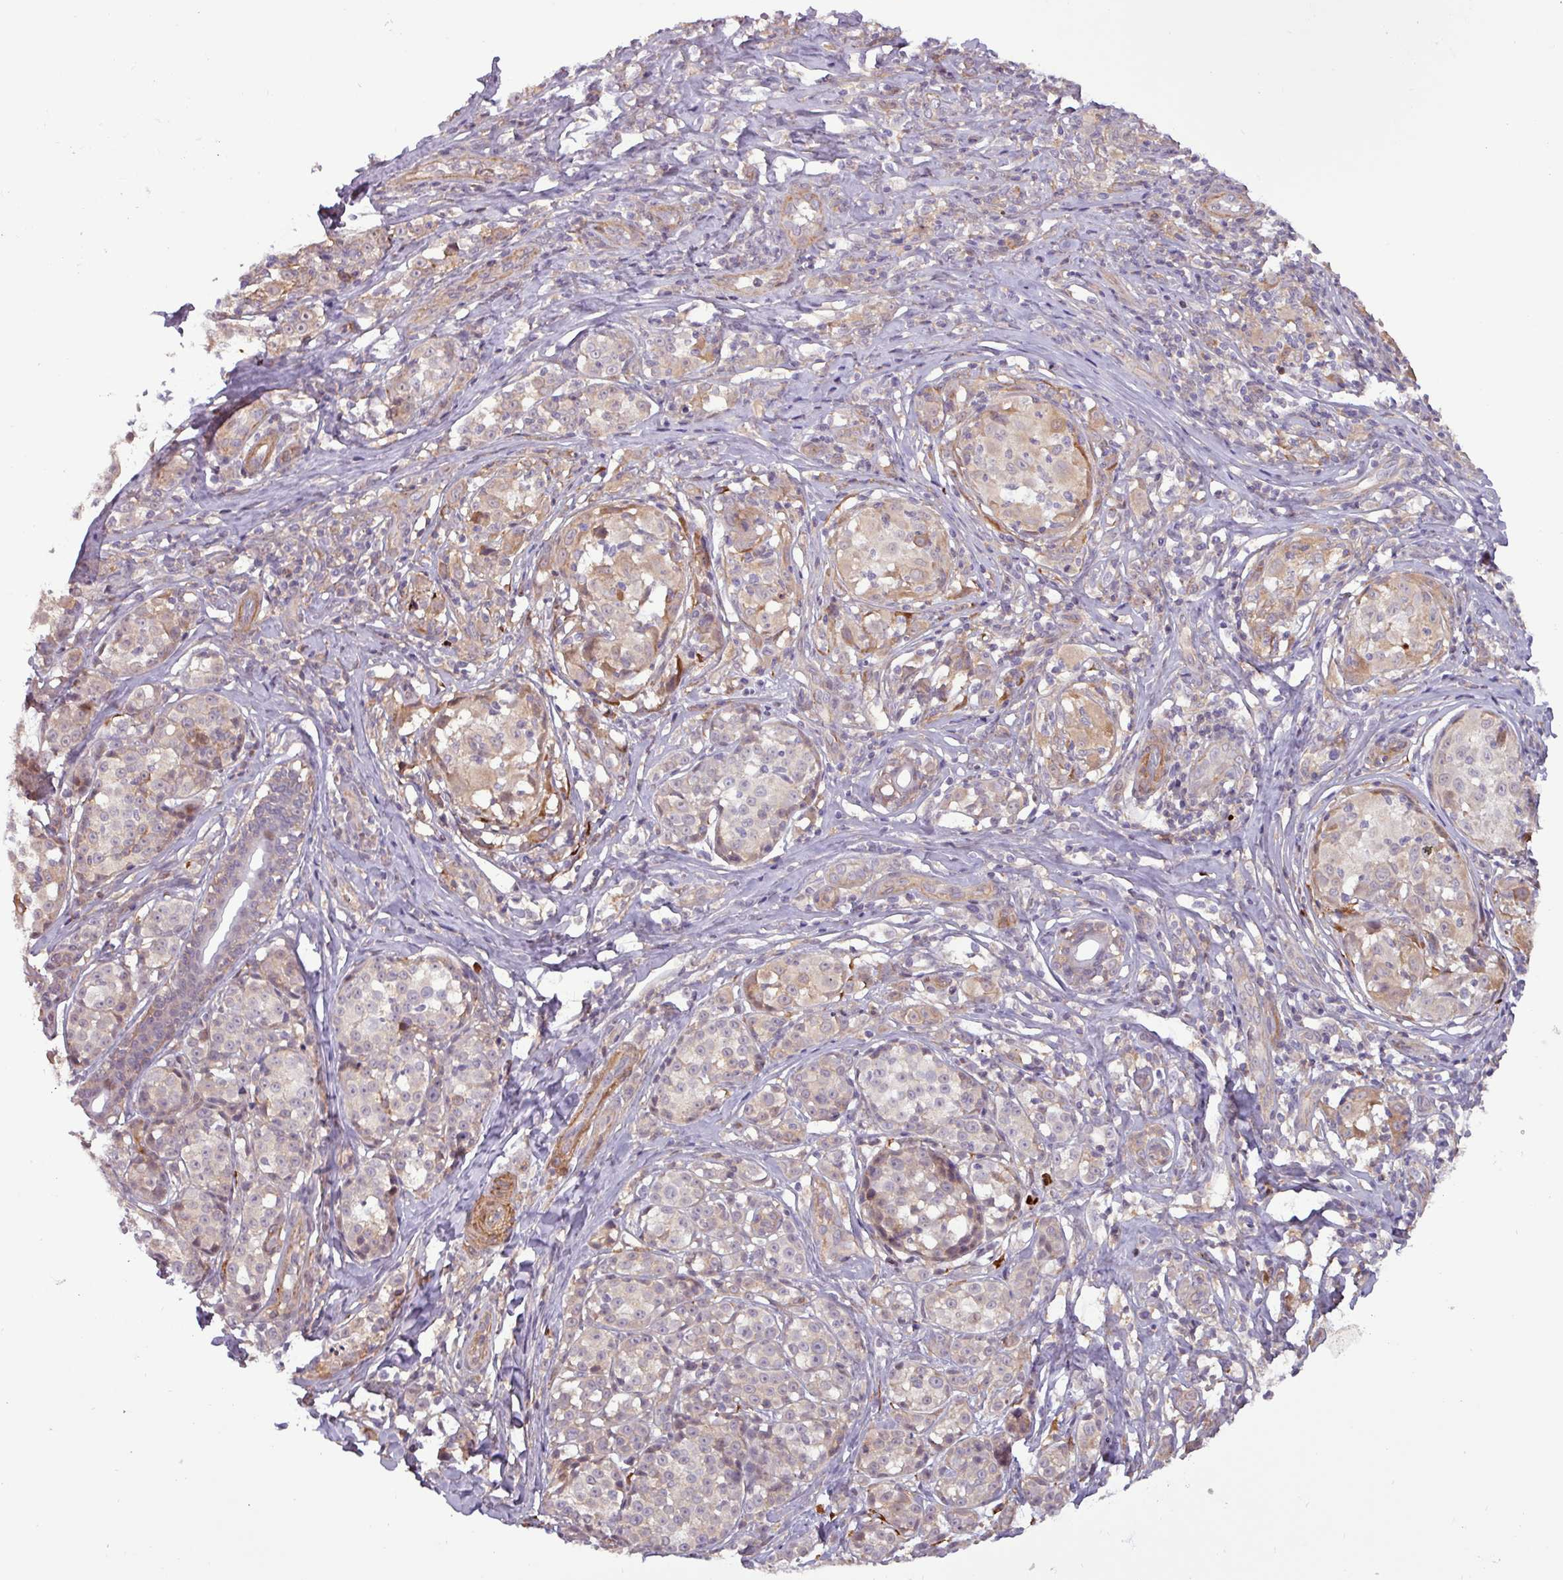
{"staining": {"intensity": "weak", "quantity": "<25%", "location": "cytoplasmic/membranous"}, "tissue": "melanoma", "cell_type": "Tumor cells", "image_type": "cancer", "snomed": [{"axis": "morphology", "description": "Malignant melanoma, NOS"}, {"axis": "topography", "description": "Skin"}], "caption": "A micrograph of malignant melanoma stained for a protein displays no brown staining in tumor cells. (Brightfield microscopy of DAB (3,3'-diaminobenzidine) immunohistochemistry (IHC) at high magnification).", "gene": "PCED1A", "patient": {"sex": "female", "age": 35}}